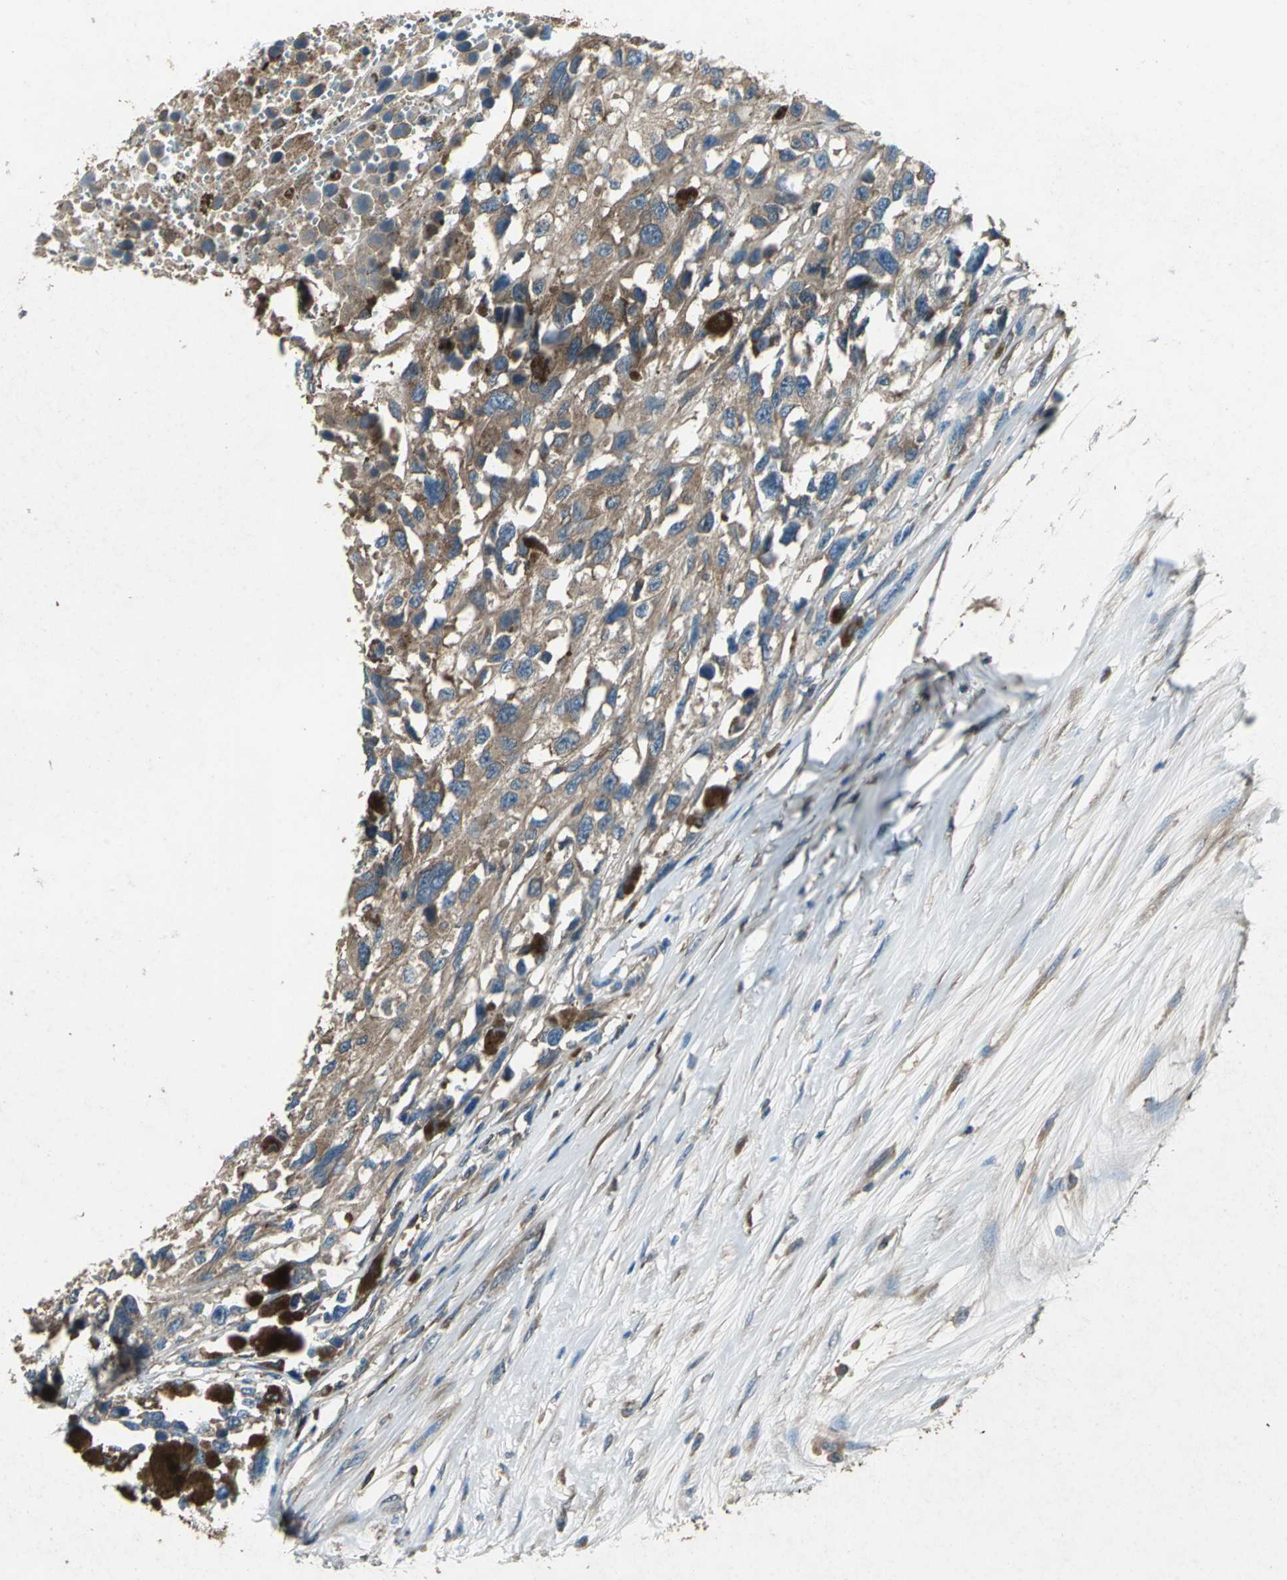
{"staining": {"intensity": "moderate", "quantity": ">75%", "location": "cytoplasmic/membranous"}, "tissue": "melanoma", "cell_type": "Tumor cells", "image_type": "cancer", "snomed": [{"axis": "morphology", "description": "Malignant melanoma, Metastatic site"}, {"axis": "topography", "description": "Lymph node"}], "caption": "Protein staining by IHC exhibits moderate cytoplasmic/membranous staining in about >75% of tumor cells in malignant melanoma (metastatic site).", "gene": "CAPN1", "patient": {"sex": "male", "age": 59}}